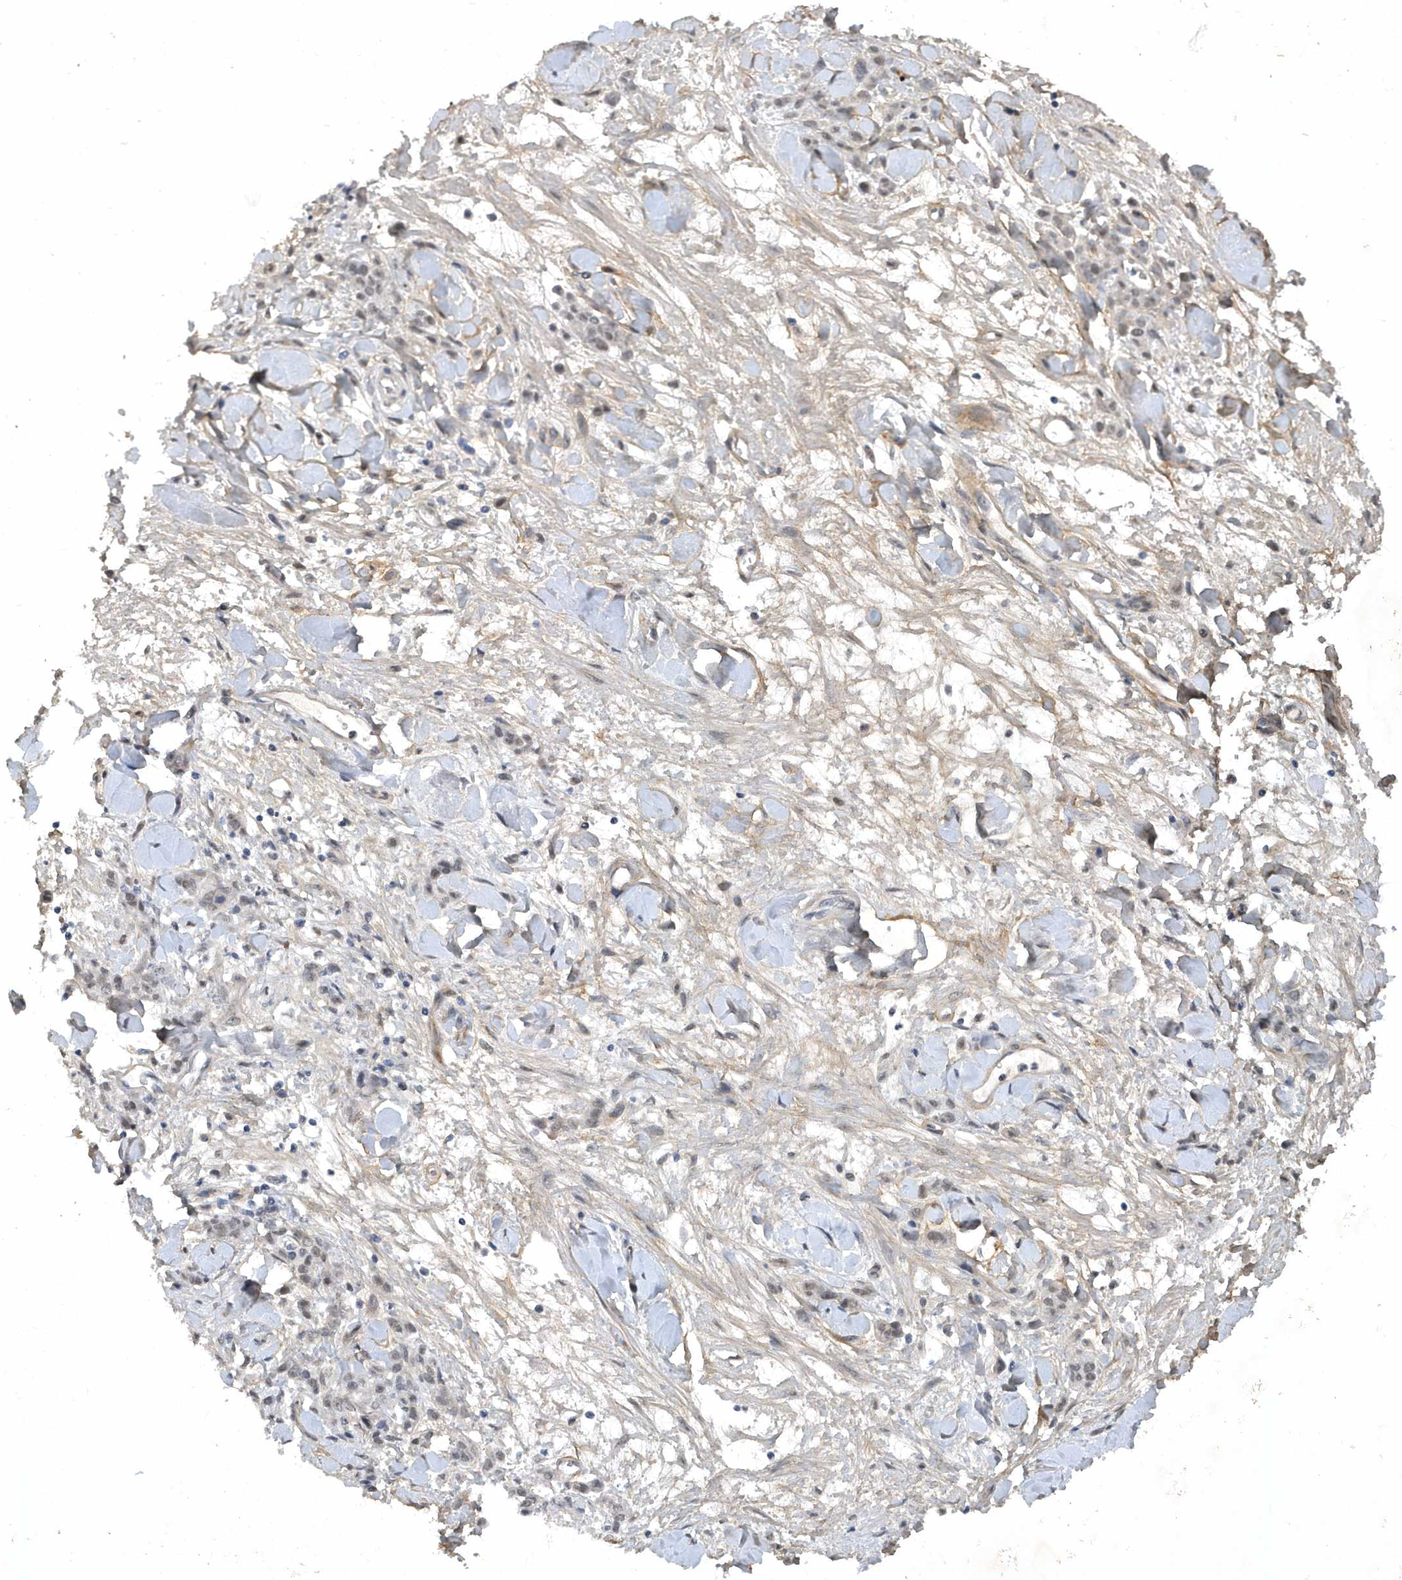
{"staining": {"intensity": "weak", "quantity": "<25%", "location": "nuclear"}, "tissue": "stomach cancer", "cell_type": "Tumor cells", "image_type": "cancer", "snomed": [{"axis": "morphology", "description": "Normal tissue, NOS"}, {"axis": "morphology", "description": "Adenocarcinoma, NOS"}, {"axis": "topography", "description": "Stomach"}], "caption": "Human stomach adenocarcinoma stained for a protein using IHC displays no expression in tumor cells.", "gene": "FAM217A", "patient": {"sex": "male", "age": 82}}